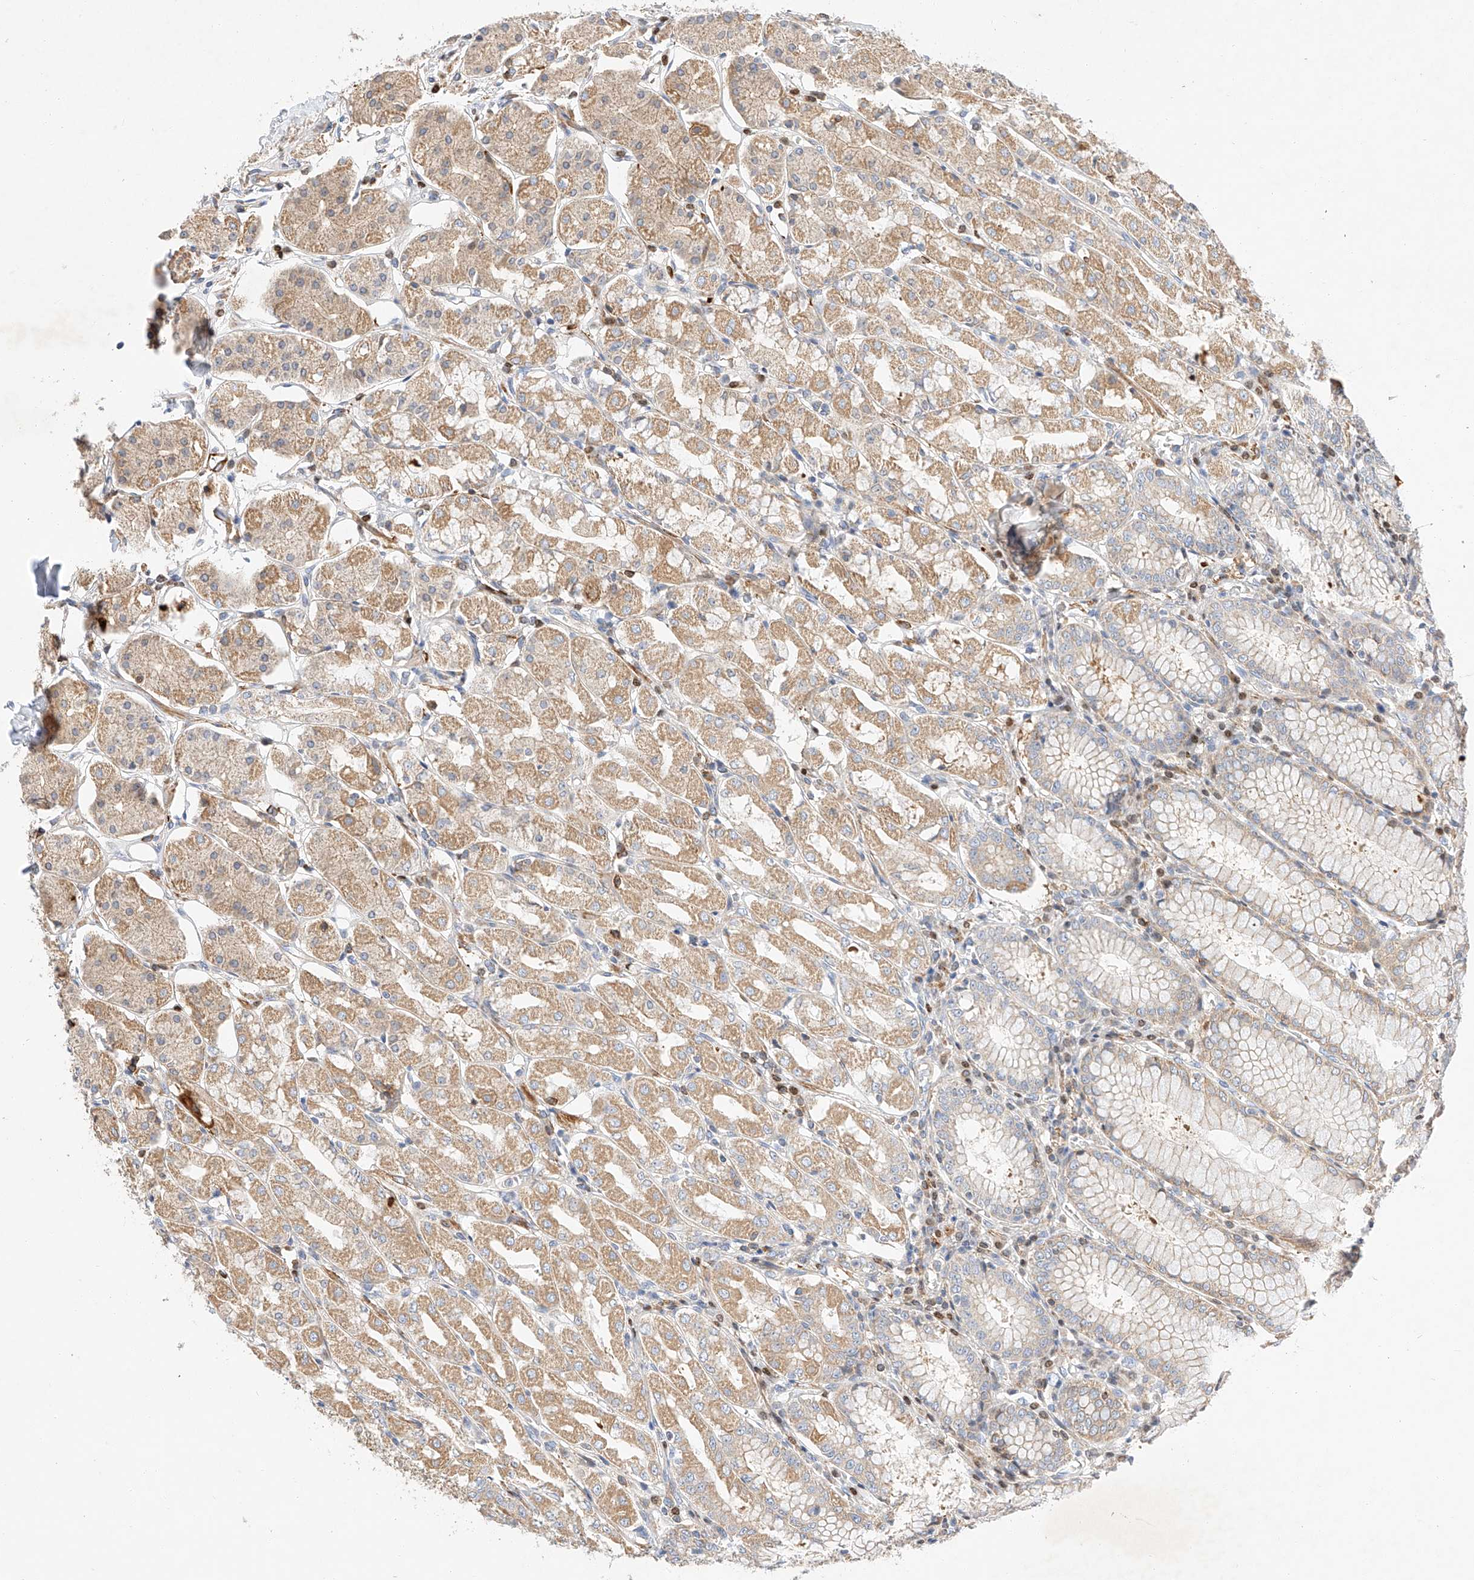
{"staining": {"intensity": "moderate", "quantity": ">75%", "location": "cytoplasmic/membranous"}, "tissue": "stomach", "cell_type": "Glandular cells", "image_type": "normal", "snomed": [{"axis": "morphology", "description": "Normal tissue, NOS"}, {"axis": "topography", "description": "Stomach, lower"}], "caption": "DAB immunohistochemical staining of normal human stomach exhibits moderate cytoplasmic/membranous protein positivity in approximately >75% of glandular cells.", "gene": "C6orf118", "patient": {"sex": "female", "age": 56}}